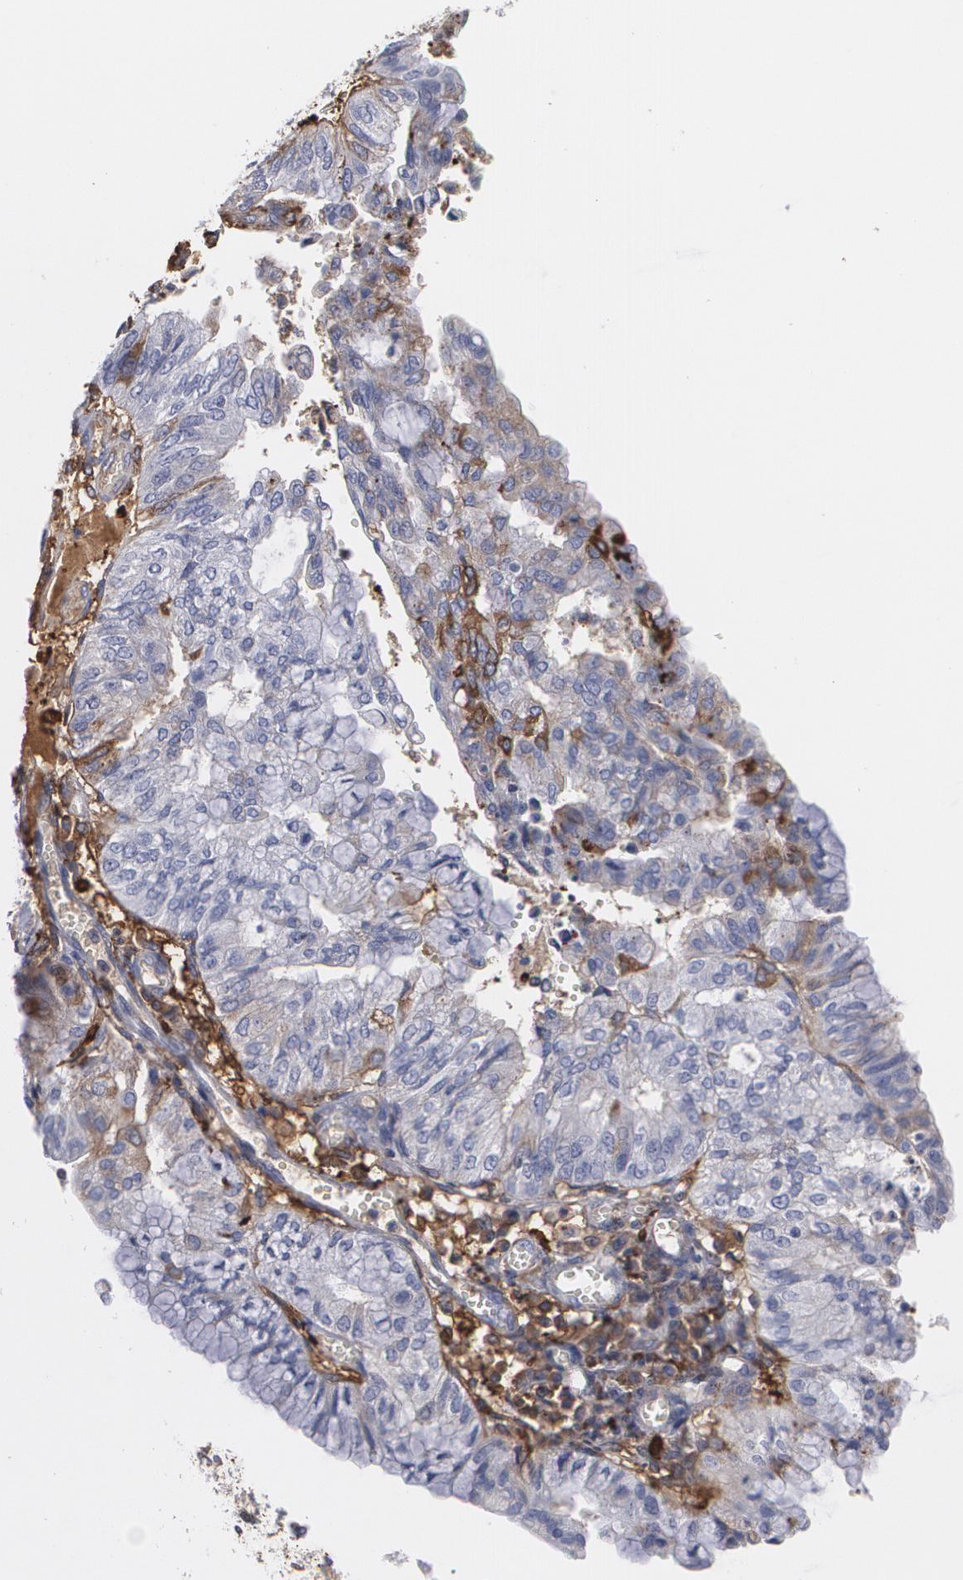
{"staining": {"intensity": "negative", "quantity": "none", "location": "none"}, "tissue": "endometrial cancer", "cell_type": "Tumor cells", "image_type": "cancer", "snomed": [{"axis": "morphology", "description": "Adenocarcinoma, NOS"}, {"axis": "topography", "description": "Endometrium"}], "caption": "High power microscopy photomicrograph of an immunohistochemistry (IHC) micrograph of adenocarcinoma (endometrial), revealing no significant staining in tumor cells. (DAB (3,3'-diaminobenzidine) IHC with hematoxylin counter stain).", "gene": "ODC1", "patient": {"sex": "female", "age": 59}}